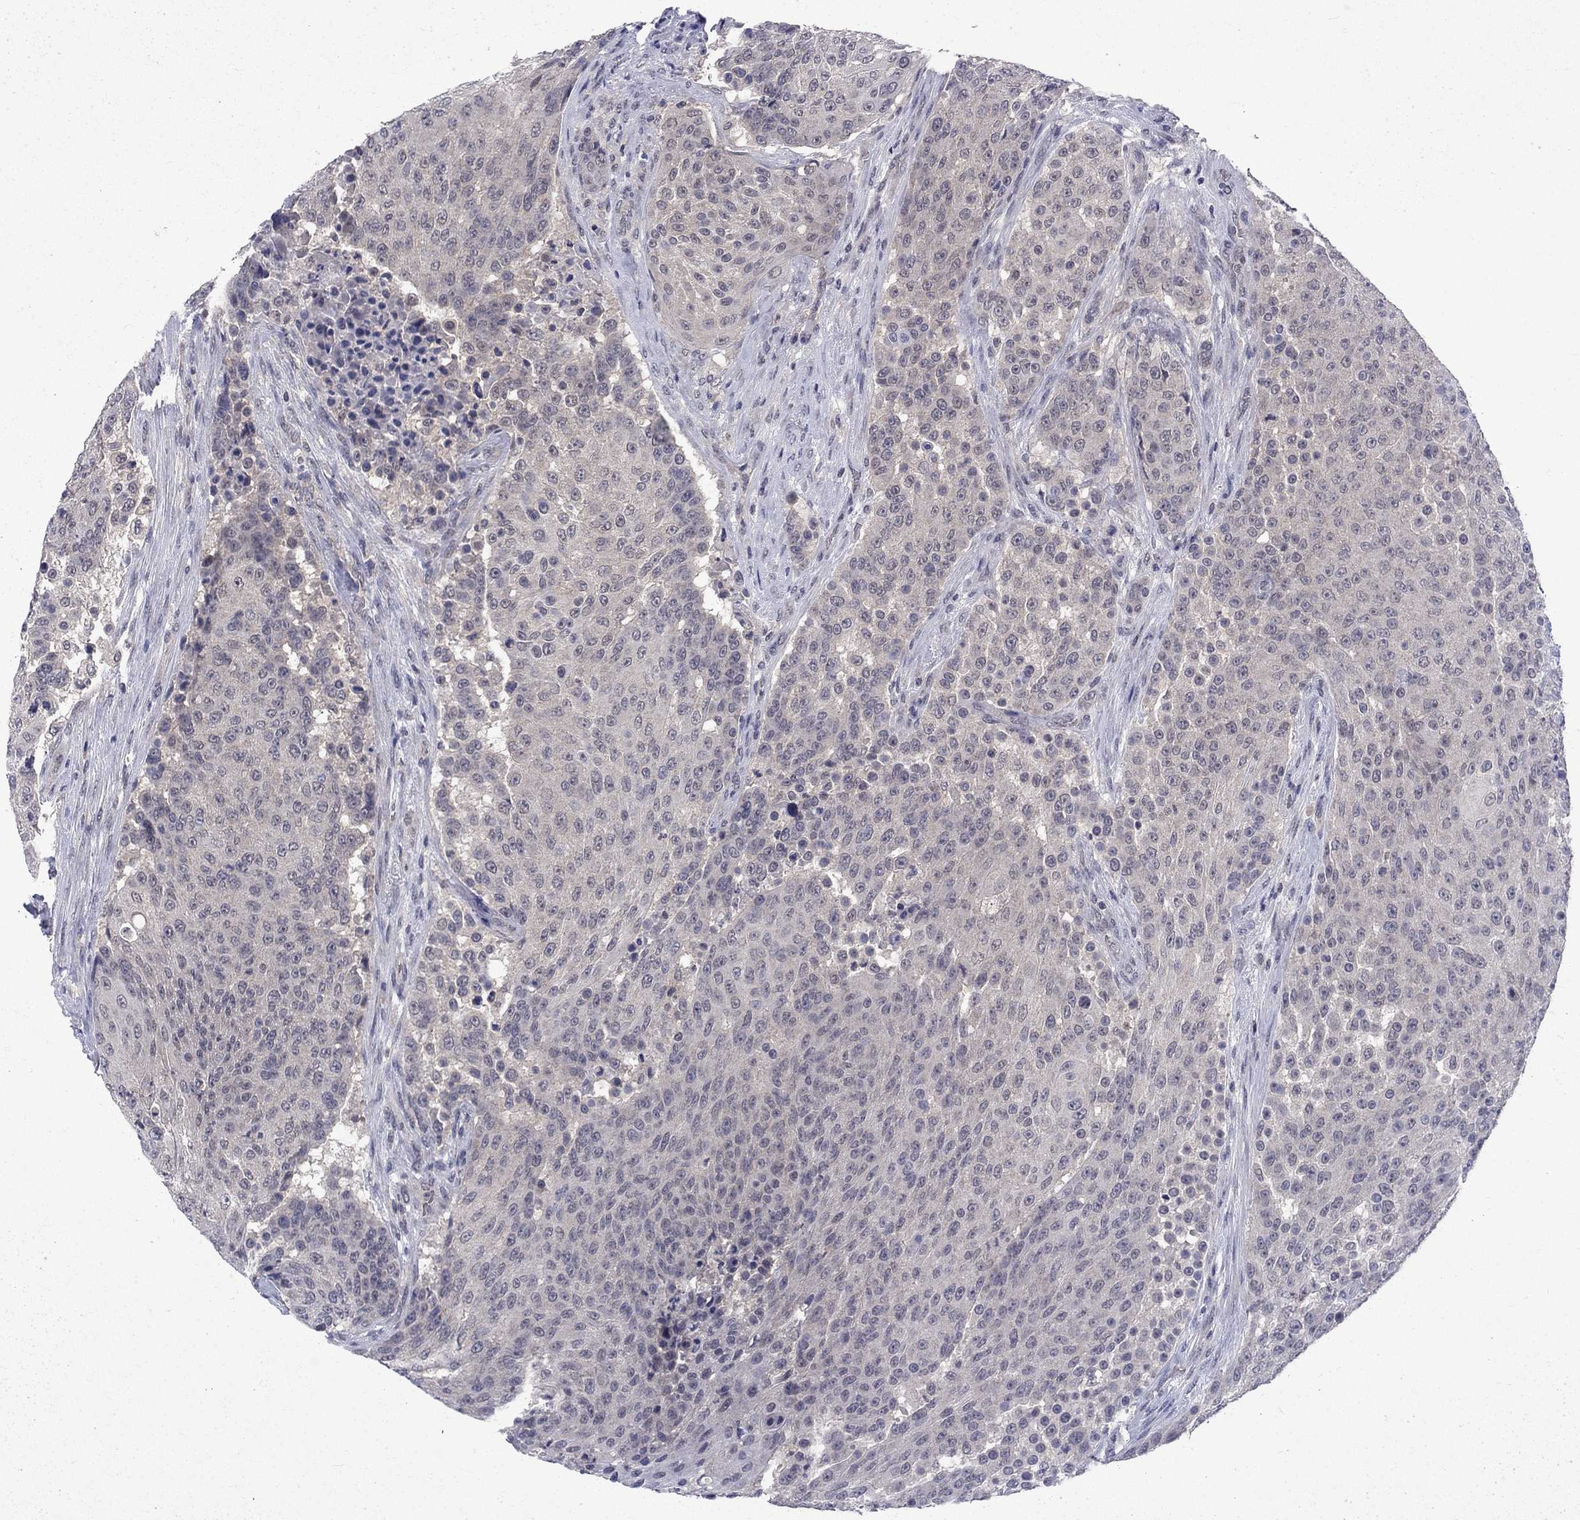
{"staining": {"intensity": "negative", "quantity": "none", "location": "none"}, "tissue": "urothelial cancer", "cell_type": "Tumor cells", "image_type": "cancer", "snomed": [{"axis": "morphology", "description": "Urothelial carcinoma, High grade"}, {"axis": "topography", "description": "Urinary bladder"}], "caption": "DAB immunohistochemical staining of human urothelial cancer exhibits no significant staining in tumor cells. Brightfield microscopy of immunohistochemistry (IHC) stained with DAB (brown) and hematoxylin (blue), captured at high magnification.", "gene": "CHAT", "patient": {"sex": "female", "age": 63}}